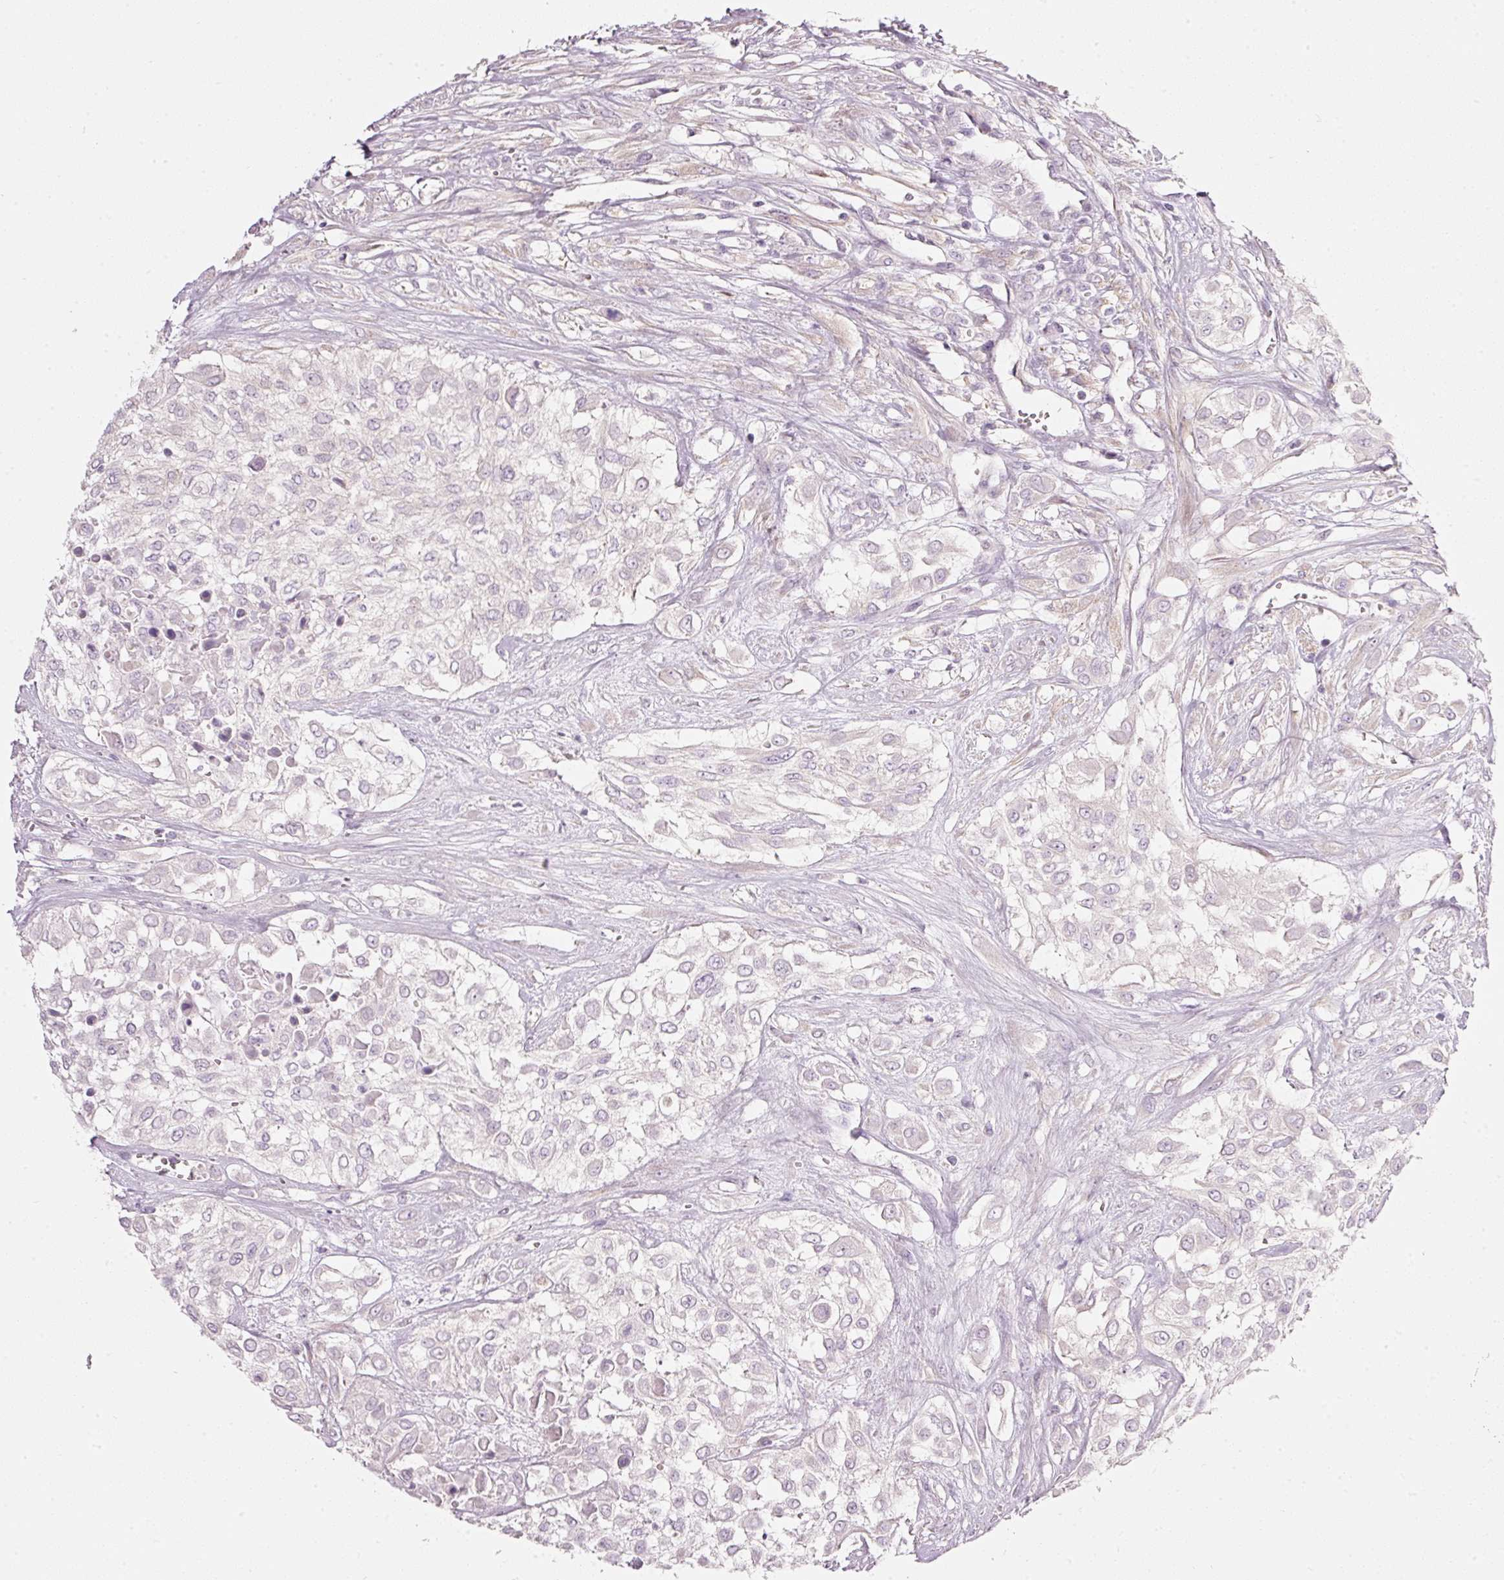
{"staining": {"intensity": "negative", "quantity": "none", "location": "none"}, "tissue": "urothelial cancer", "cell_type": "Tumor cells", "image_type": "cancer", "snomed": [{"axis": "morphology", "description": "Urothelial carcinoma, High grade"}, {"axis": "topography", "description": "Urinary bladder"}], "caption": "An immunohistochemistry (IHC) photomicrograph of high-grade urothelial carcinoma is shown. There is no staining in tumor cells of high-grade urothelial carcinoma.", "gene": "PDXDC1", "patient": {"sex": "male", "age": 57}}